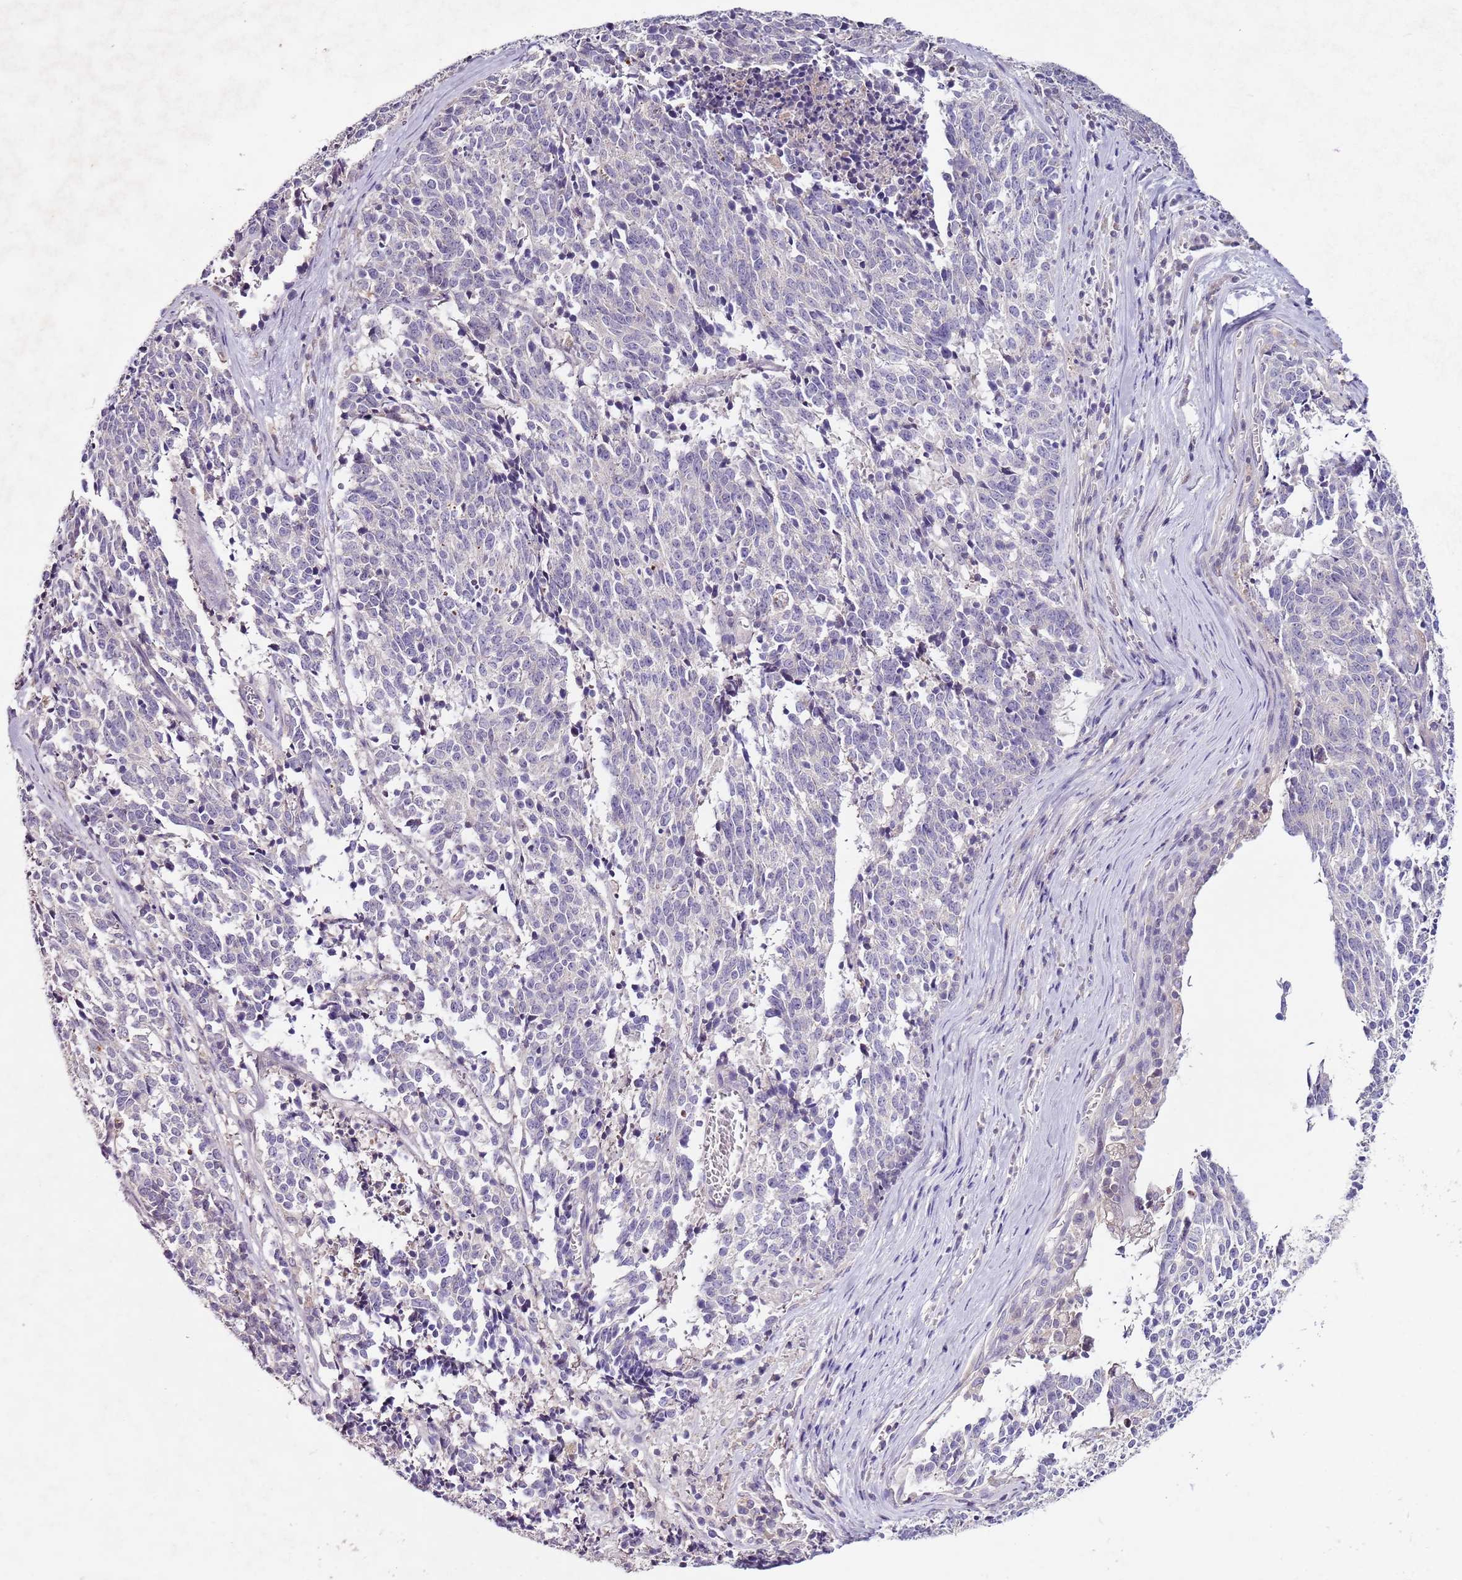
{"staining": {"intensity": "negative", "quantity": "none", "location": "none"}, "tissue": "cervical cancer", "cell_type": "Tumor cells", "image_type": "cancer", "snomed": [{"axis": "morphology", "description": "Squamous cell carcinoma, NOS"}, {"axis": "topography", "description": "Cervix"}], "caption": "There is no significant positivity in tumor cells of squamous cell carcinoma (cervical). (DAB (3,3'-diaminobenzidine) immunohistochemistry (IHC) visualized using brightfield microscopy, high magnification).", "gene": "NRDE2", "patient": {"sex": "female", "age": 29}}